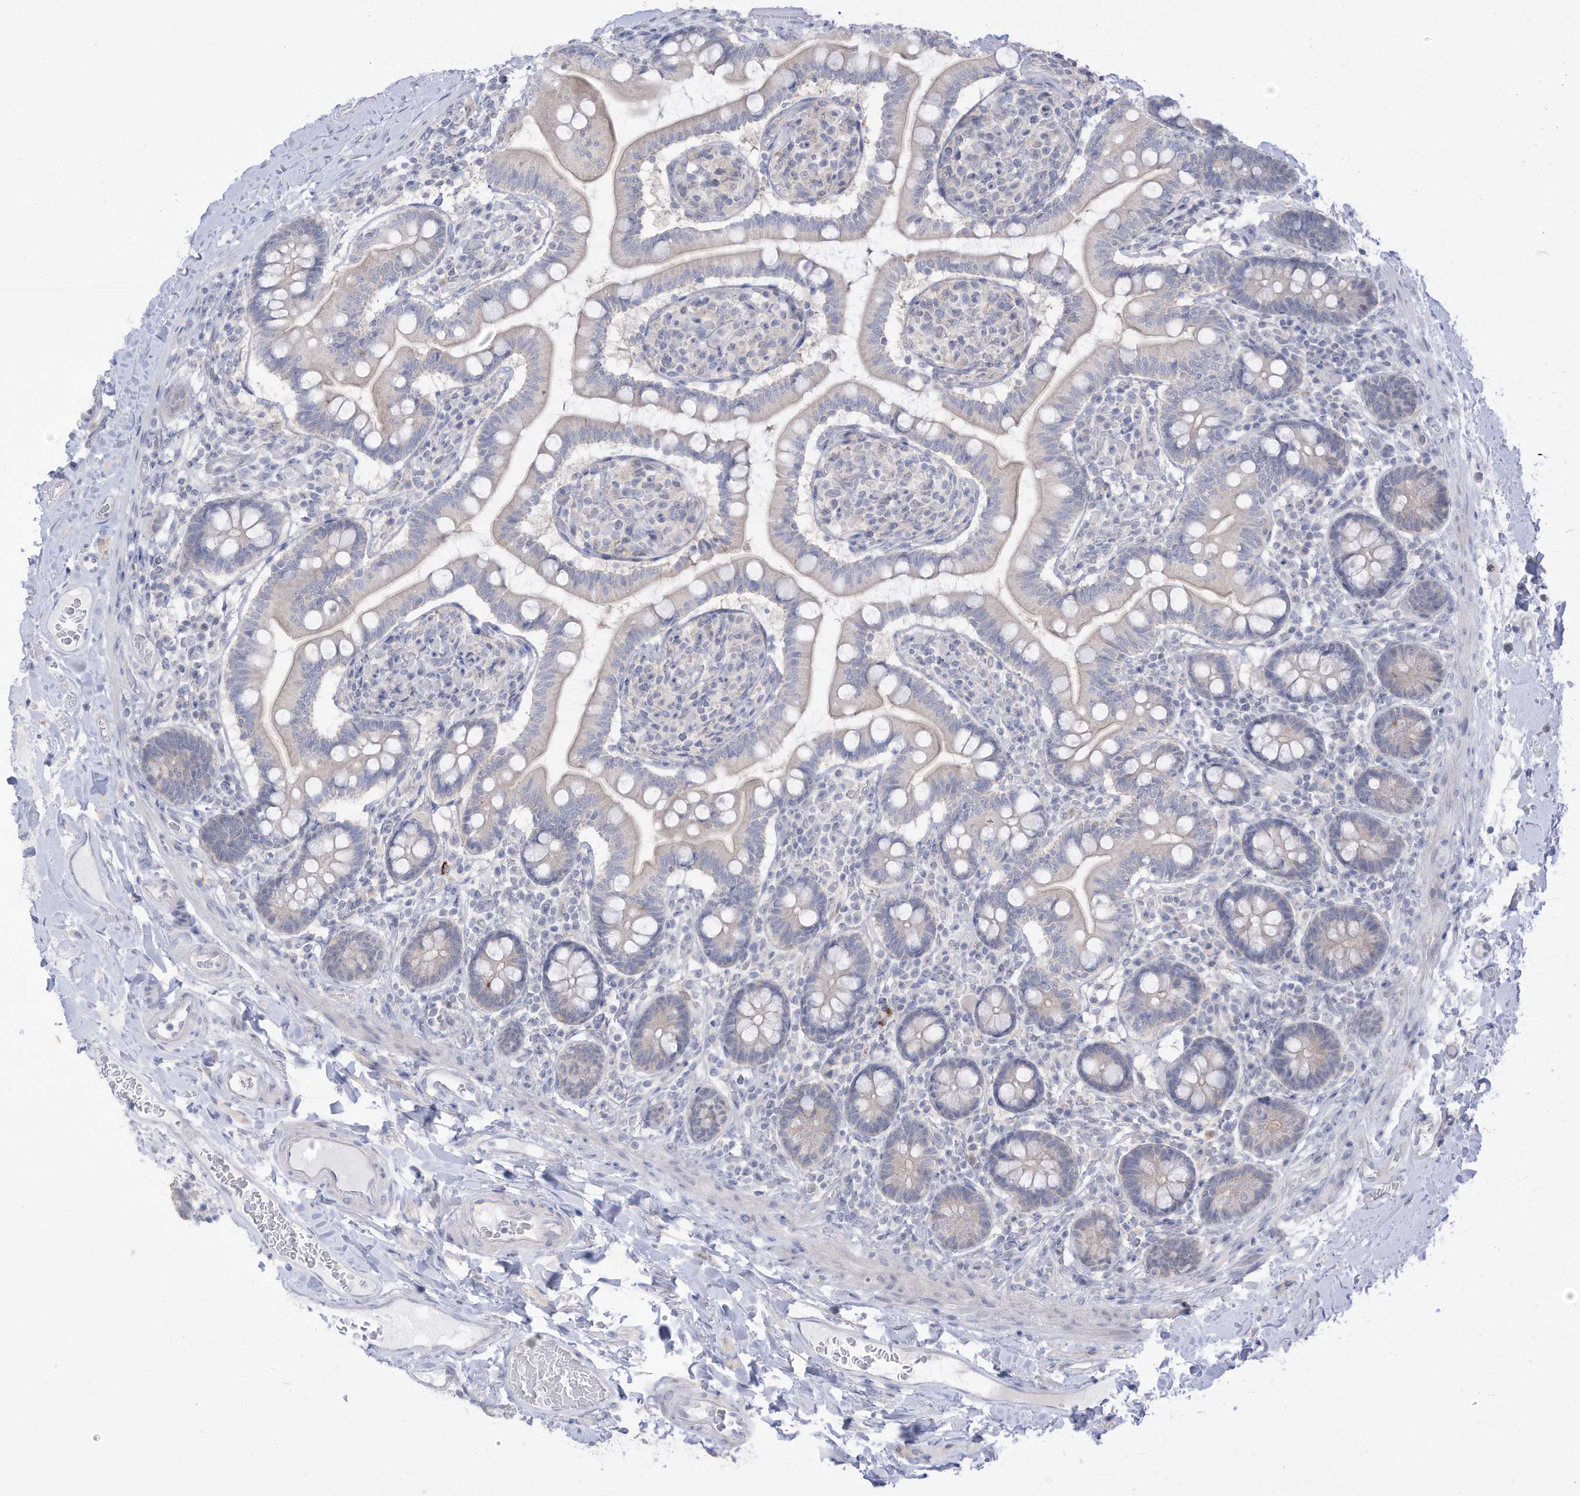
{"staining": {"intensity": "negative", "quantity": "none", "location": "none"}, "tissue": "small intestine", "cell_type": "Glandular cells", "image_type": "normal", "snomed": [{"axis": "morphology", "description": "Normal tissue, NOS"}, {"axis": "topography", "description": "Small intestine"}], "caption": "The image demonstrates no significant positivity in glandular cells of small intestine. (Brightfield microscopy of DAB (3,3'-diaminobenzidine) immunohistochemistry at high magnification).", "gene": "OGT", "patient": {"sex": "female", "age": 64}}